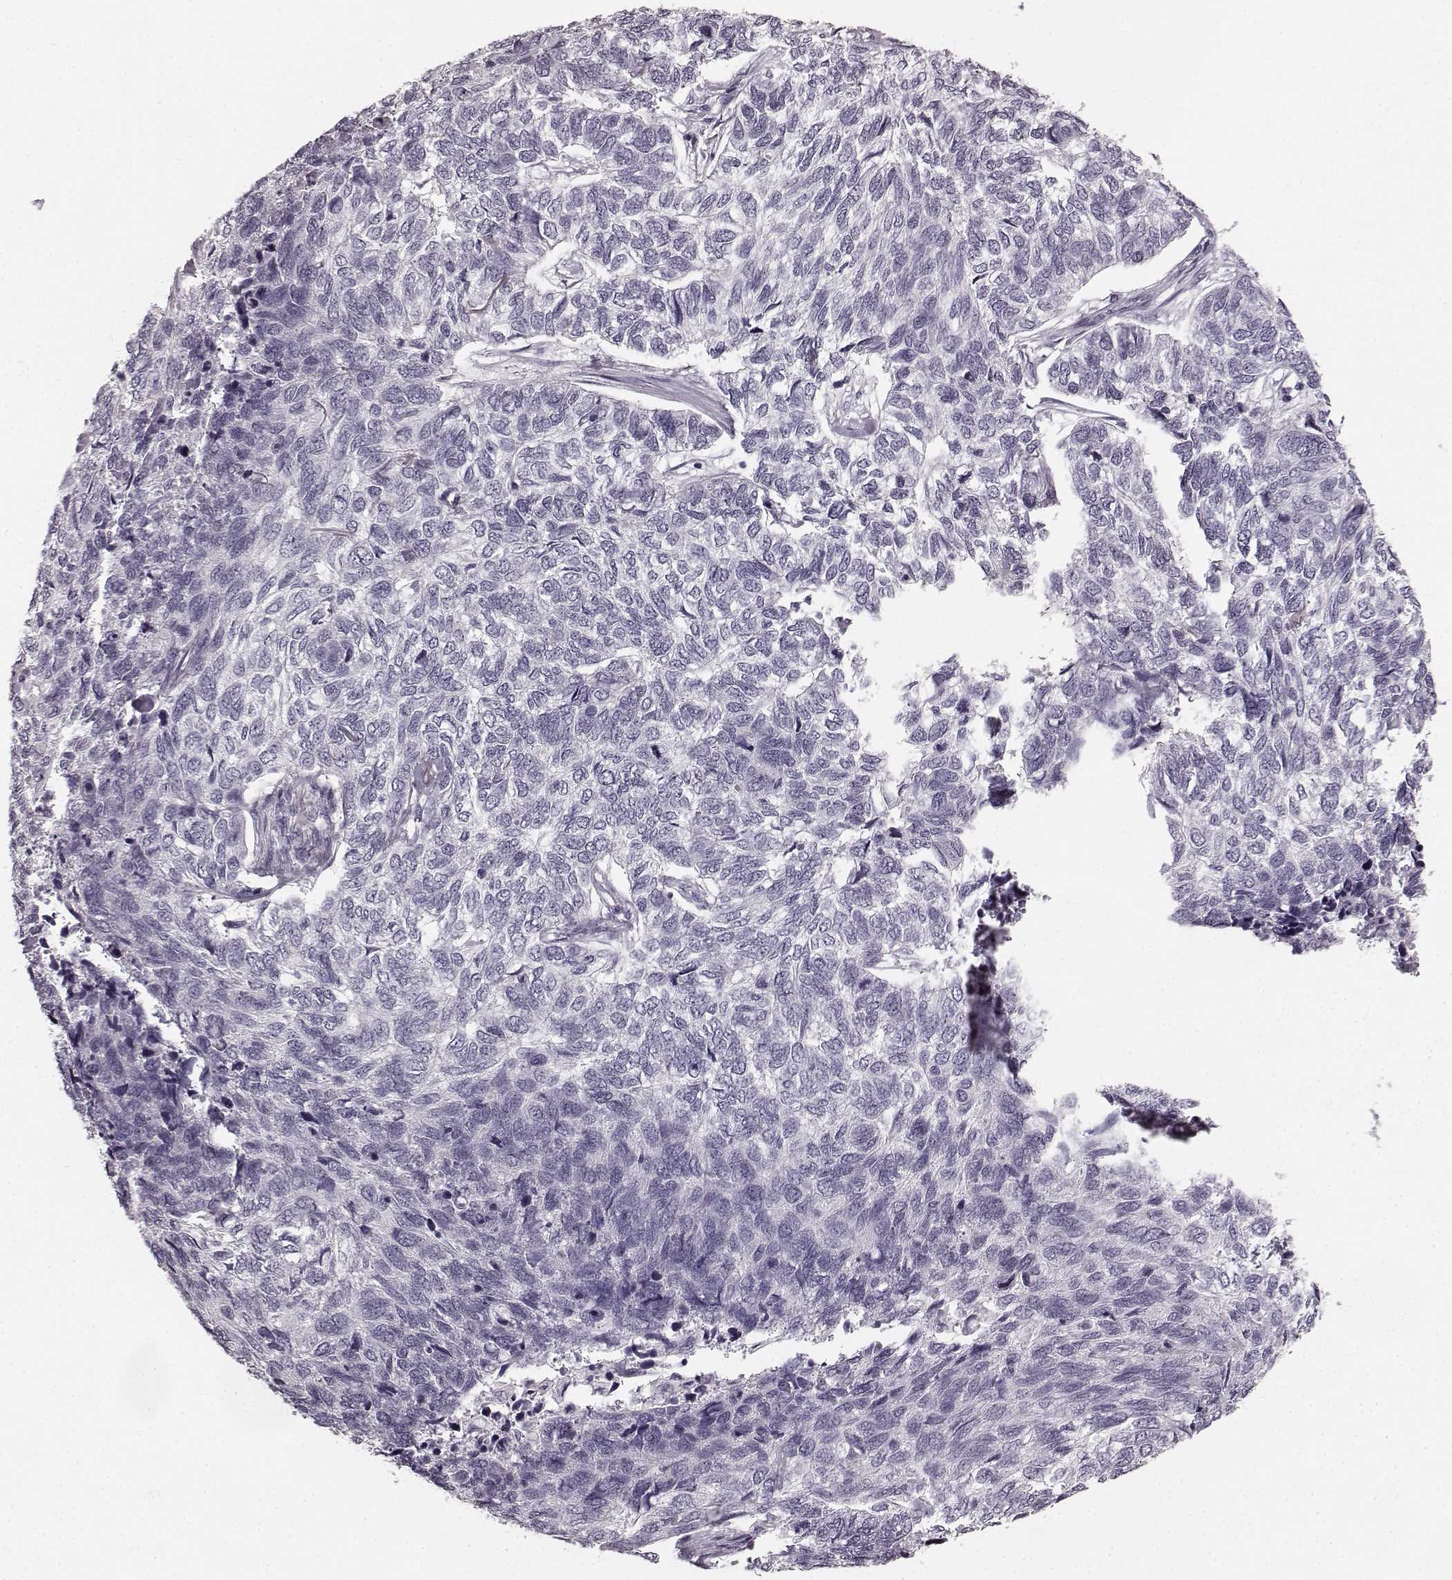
{"staining": {"intensity": "negative", "quantity": "none", "location": "none"}, "tissue": "skin cancer", "cell_type": "Tumor cells", "image_type": "cancer", "snomed": [{"axis": "morphology", "description": "Basal cell carcinoma"}, {"axis": "topography", "description": "Skin"}], "caption": "A high-resolution photomicrograph shows IHC staining of skin basal cell carcinoma, which demonstrates no significant staining in tumor cells.", "gene": "TMPRSS15", "patient": {"sex": "female", "age": 65}}